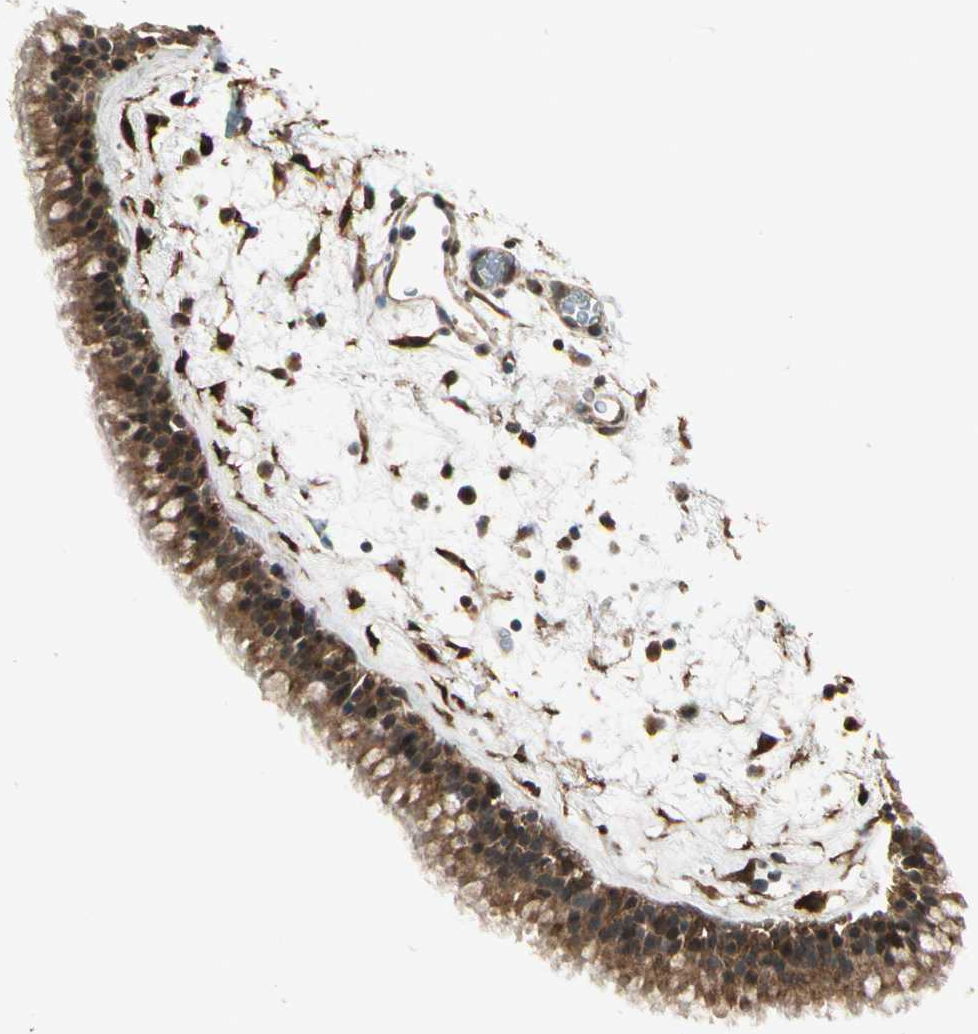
{"staining": {"intensity": "strong", "quantity": ">75%", "location": "cytoplasmic/membranous"}, "tissue": "nasopharynx", "cell_type": "Respiratory epithelial cells", "image_type": "normal", "snomed": [{"axis": "morphology", "description": "Normal tissue, NOS"}, {"axis": "morphology", "description": "Inflammation, NOS"}, {"axis": "topography", "description": "Nasopharynx"}], "caption": "Respiratory epithelial cells reveal high levels of strong cytoplasmic/membranous positivity in approximately >75% of cells in unremarkable nasopharynx. Immunohistochemistry (ihc) stains the protein of interest in brown and the nuclei are stained blue.", "gene": "GLUL", "patient": {"sex": "male", "age": 48}}